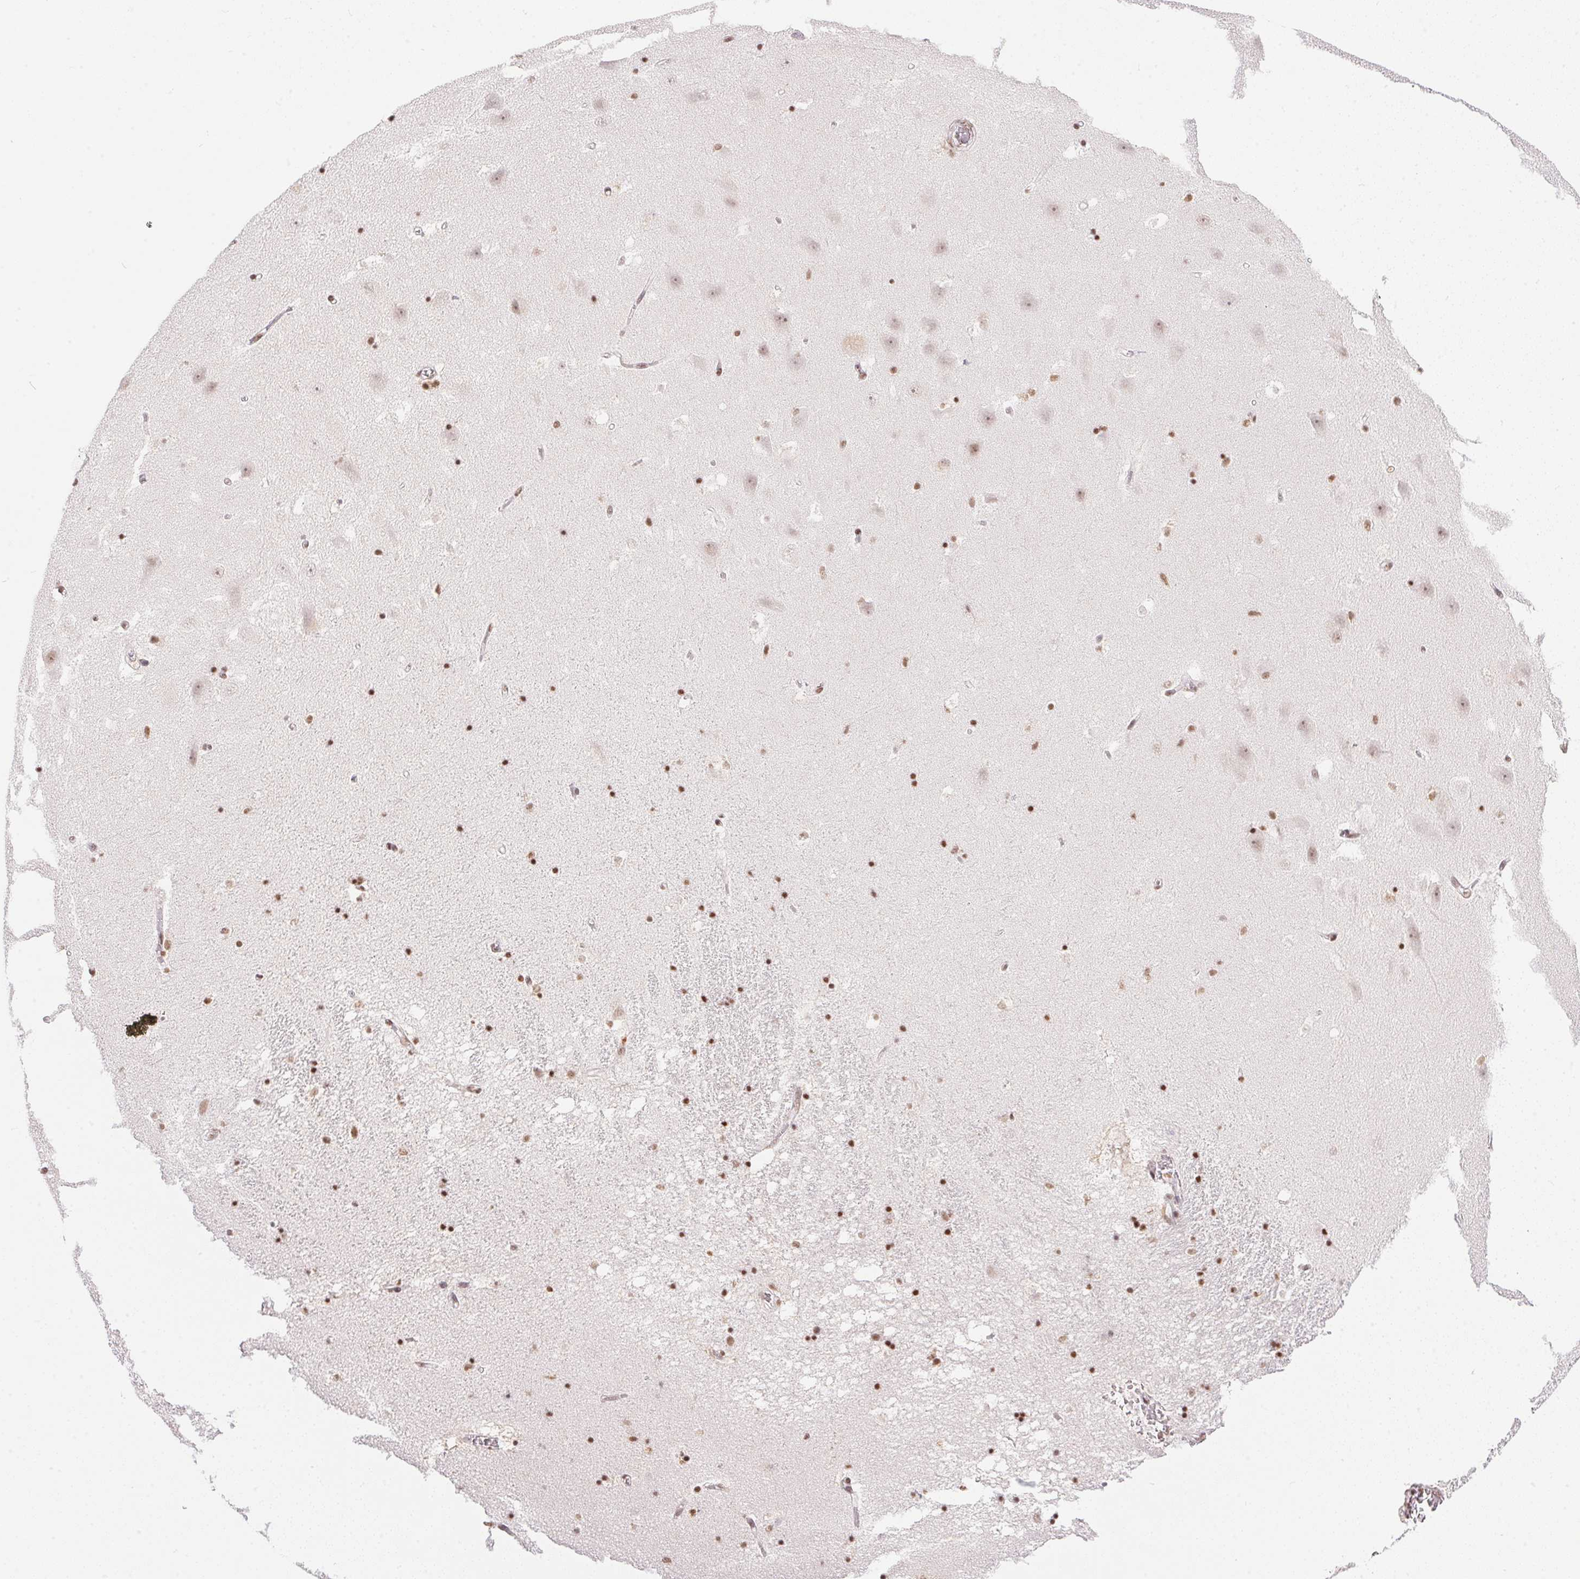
{"staining": {"intensity": "moderate", "quantity": "25%-75%", "location": "nuclear"}, "tissue": "hippocampus", "cell_type": "Glial cells", "image_type": "normal", "snomed": [{"axis": "morphology", "description": "Normal tissue, NOS"}, {"axis": "topography", "description": "Hippocampus"}], "caption": "IHC micrograph of unremarkable hippocampus: human hippocampus stained using immunohistochemistry (IHC) exhibits medium levels of moderate protein expression localized specifically in the nuclear of glial cells, appearing as a nuclear brown color.", "gene": "NFE2L1", "patient": {"sex": "male", "age": 58}}